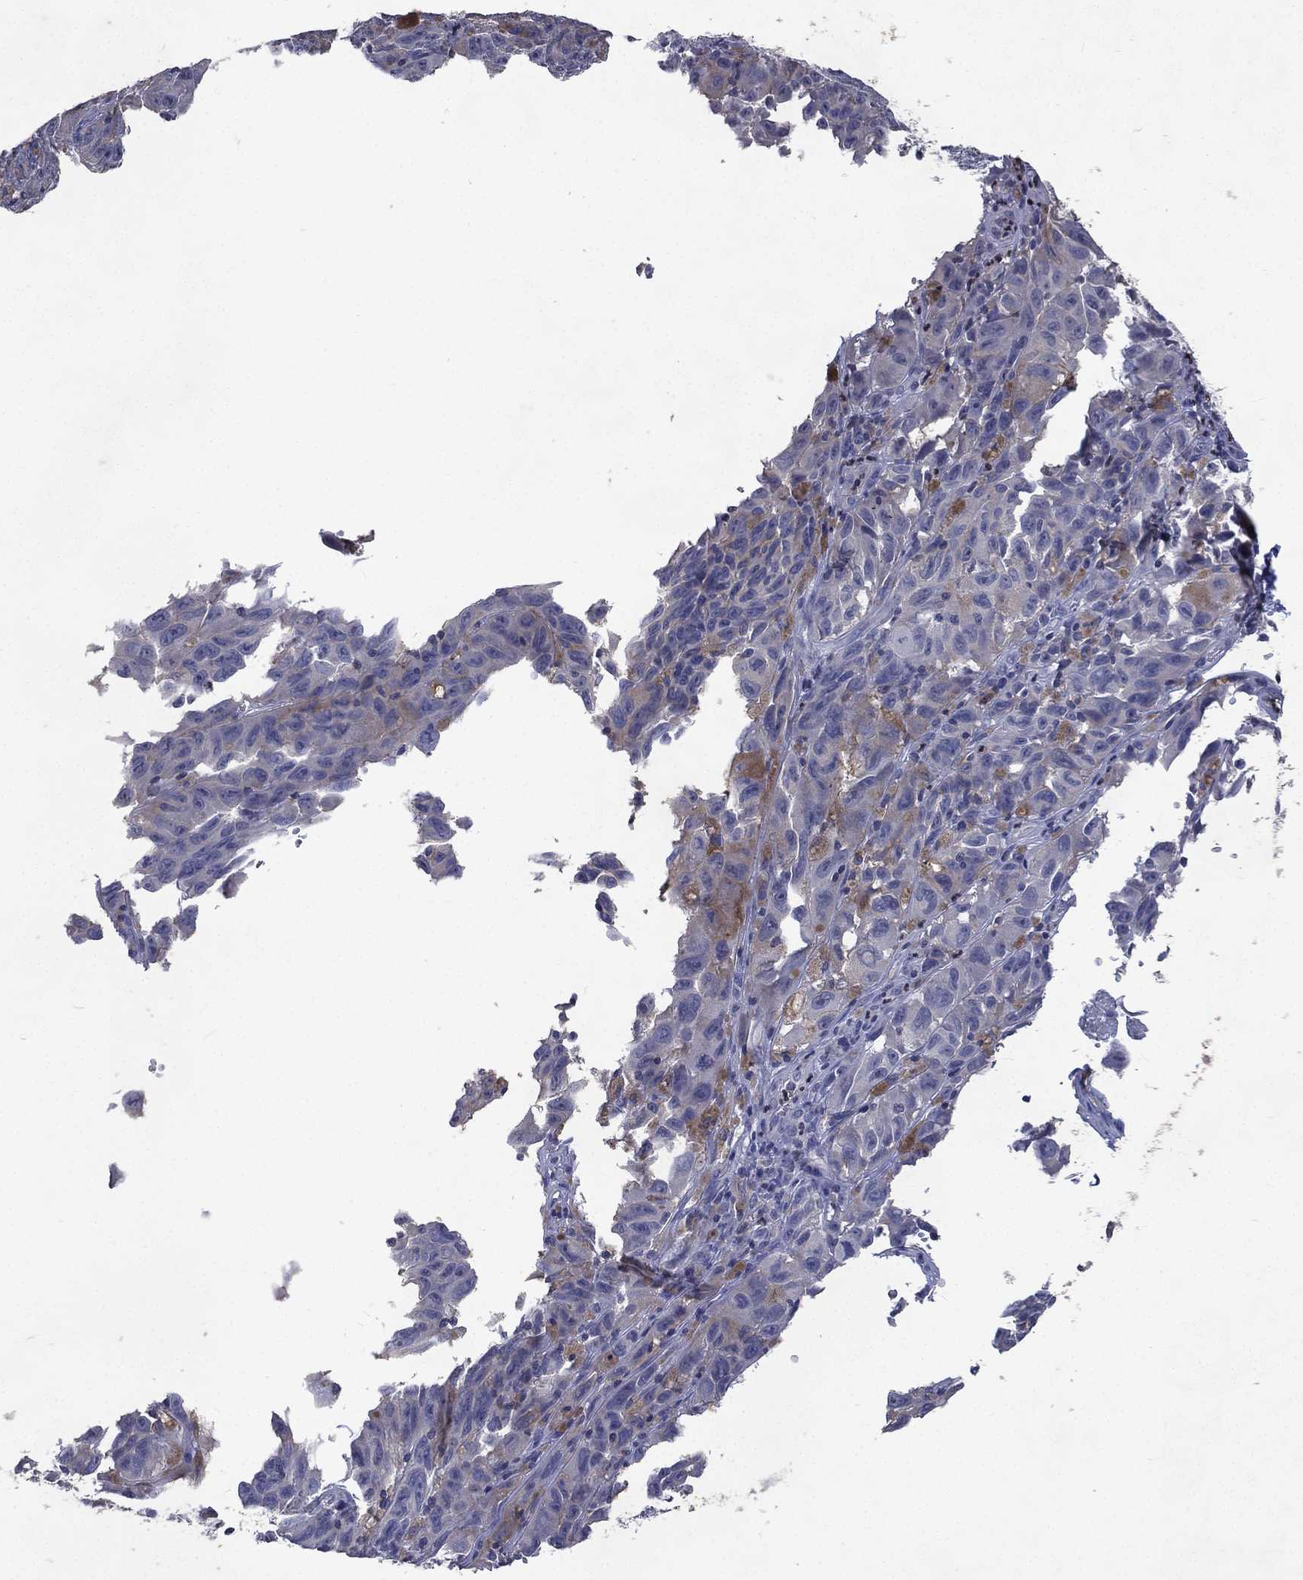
{"staining": {"intensity": "negative", "quantity": "none", "location": "none"}, "tissue": "melanoma", "cell_type": "Tumor cells", "image_type": "cancer", "snomed": [{"axis": "morphology", "description": "Malignant melanoma, NOS"}, {"axis": "topography", "description": "Vulva, labia, clitoris and Bartholin´s gland, NO"}], "caption": "Immunohistochemistry (IHC) image of neoplastic tissue: malignant melanoma stained with DAB demonstrates no significant protein expression in tumor cells.", "gene": "SLC34A2", "patient": {"sex": "female", "age": 75}}